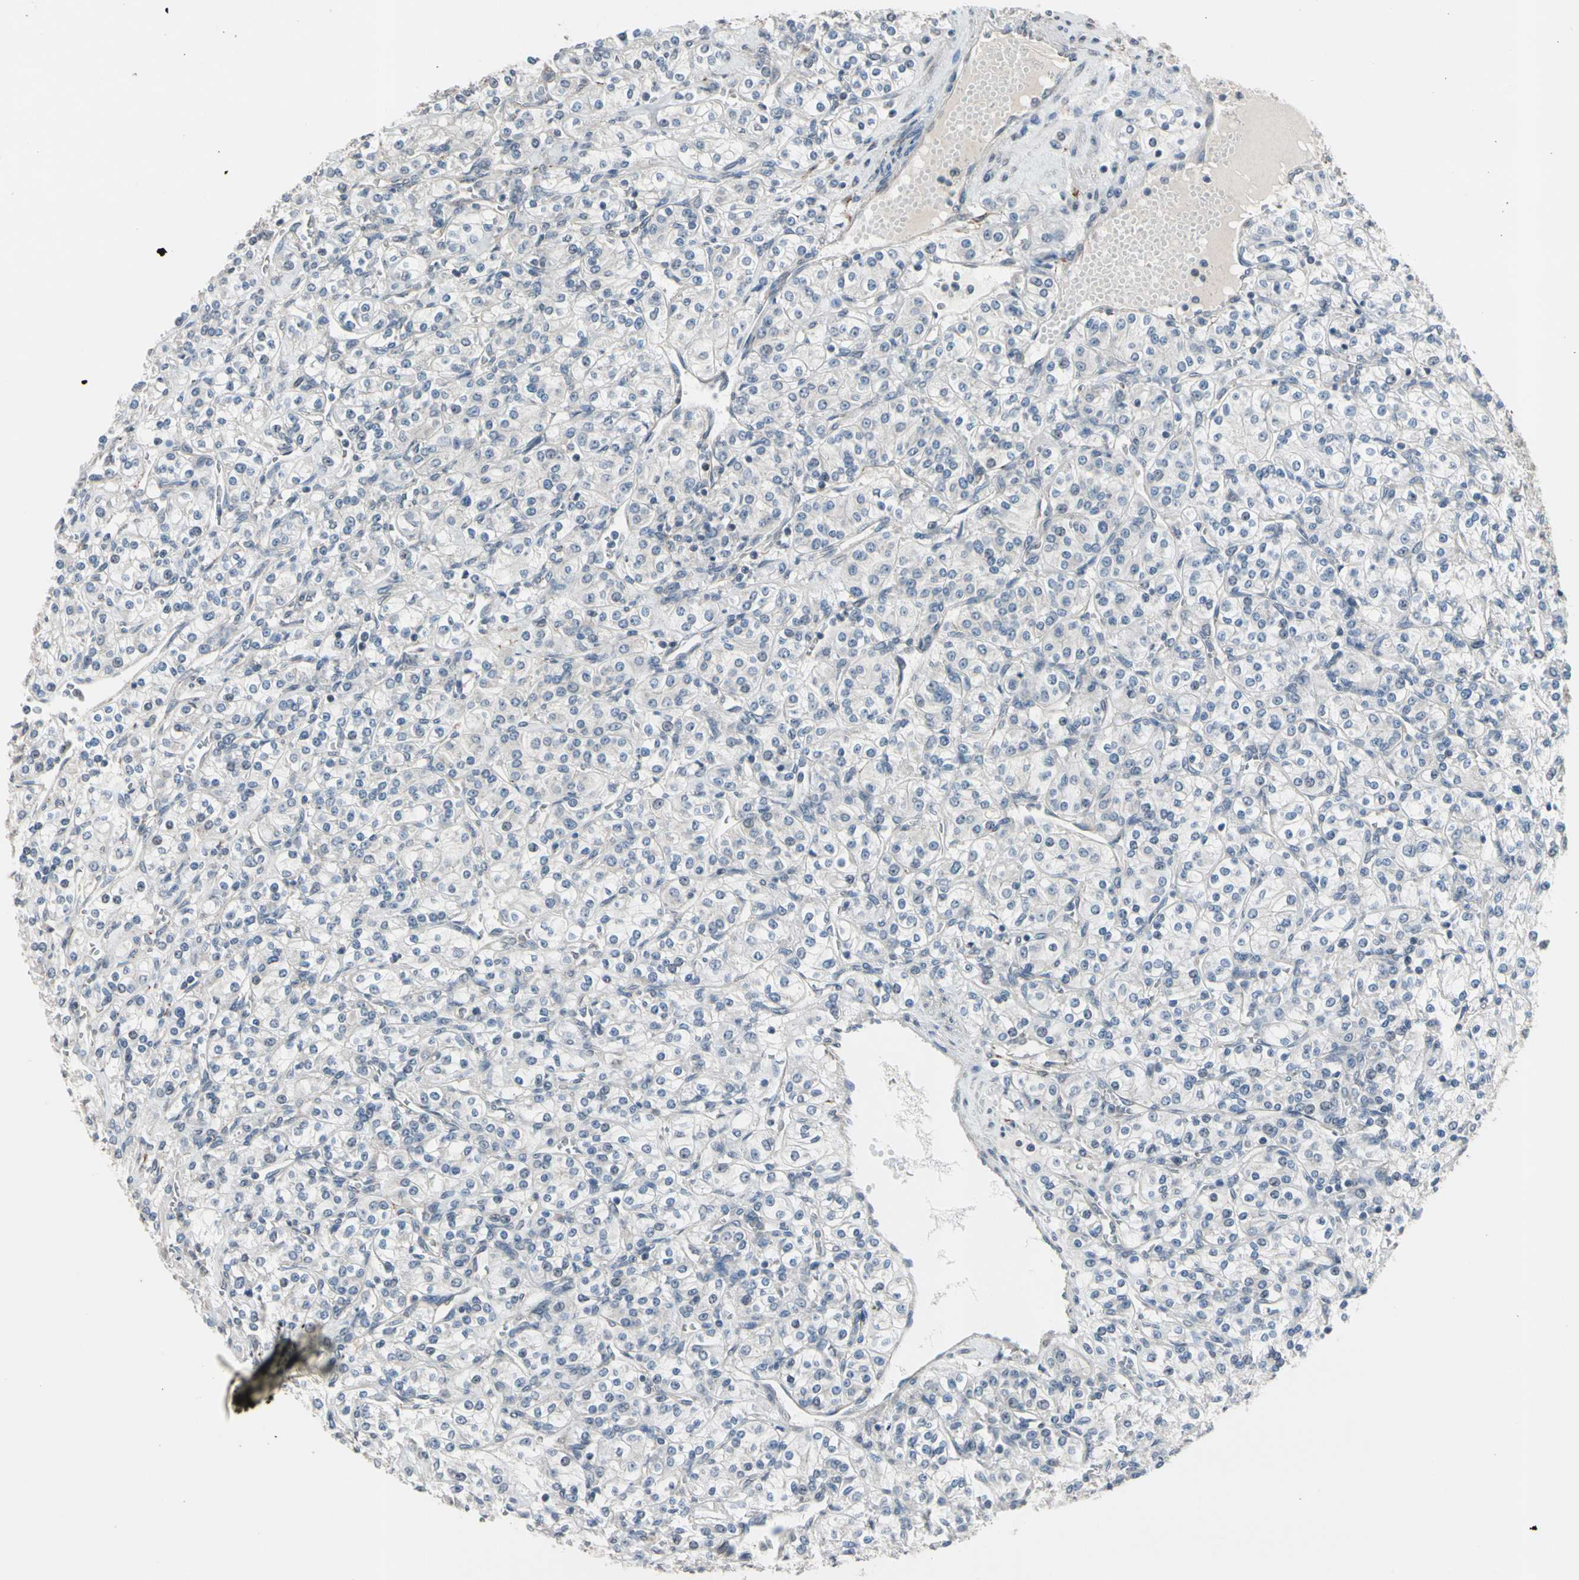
{"staining": {"intensity": "negative", "quantity": "none", "location": "none"}, "tissue": "renal cancer", "cell_type": "Tumor cells", "image_type": "cancer", "snomed": [{"axis": "morphology", "description": "Adenocarcinoma, NOS"}, {"axis": "topography", "description": "Kidney"}], "caption": "An image of human adenocarcinoma (renal) is negative for staining in tumor cells.", "gene": "SV2A", "patient": {"sex": "male", "age": 77}}